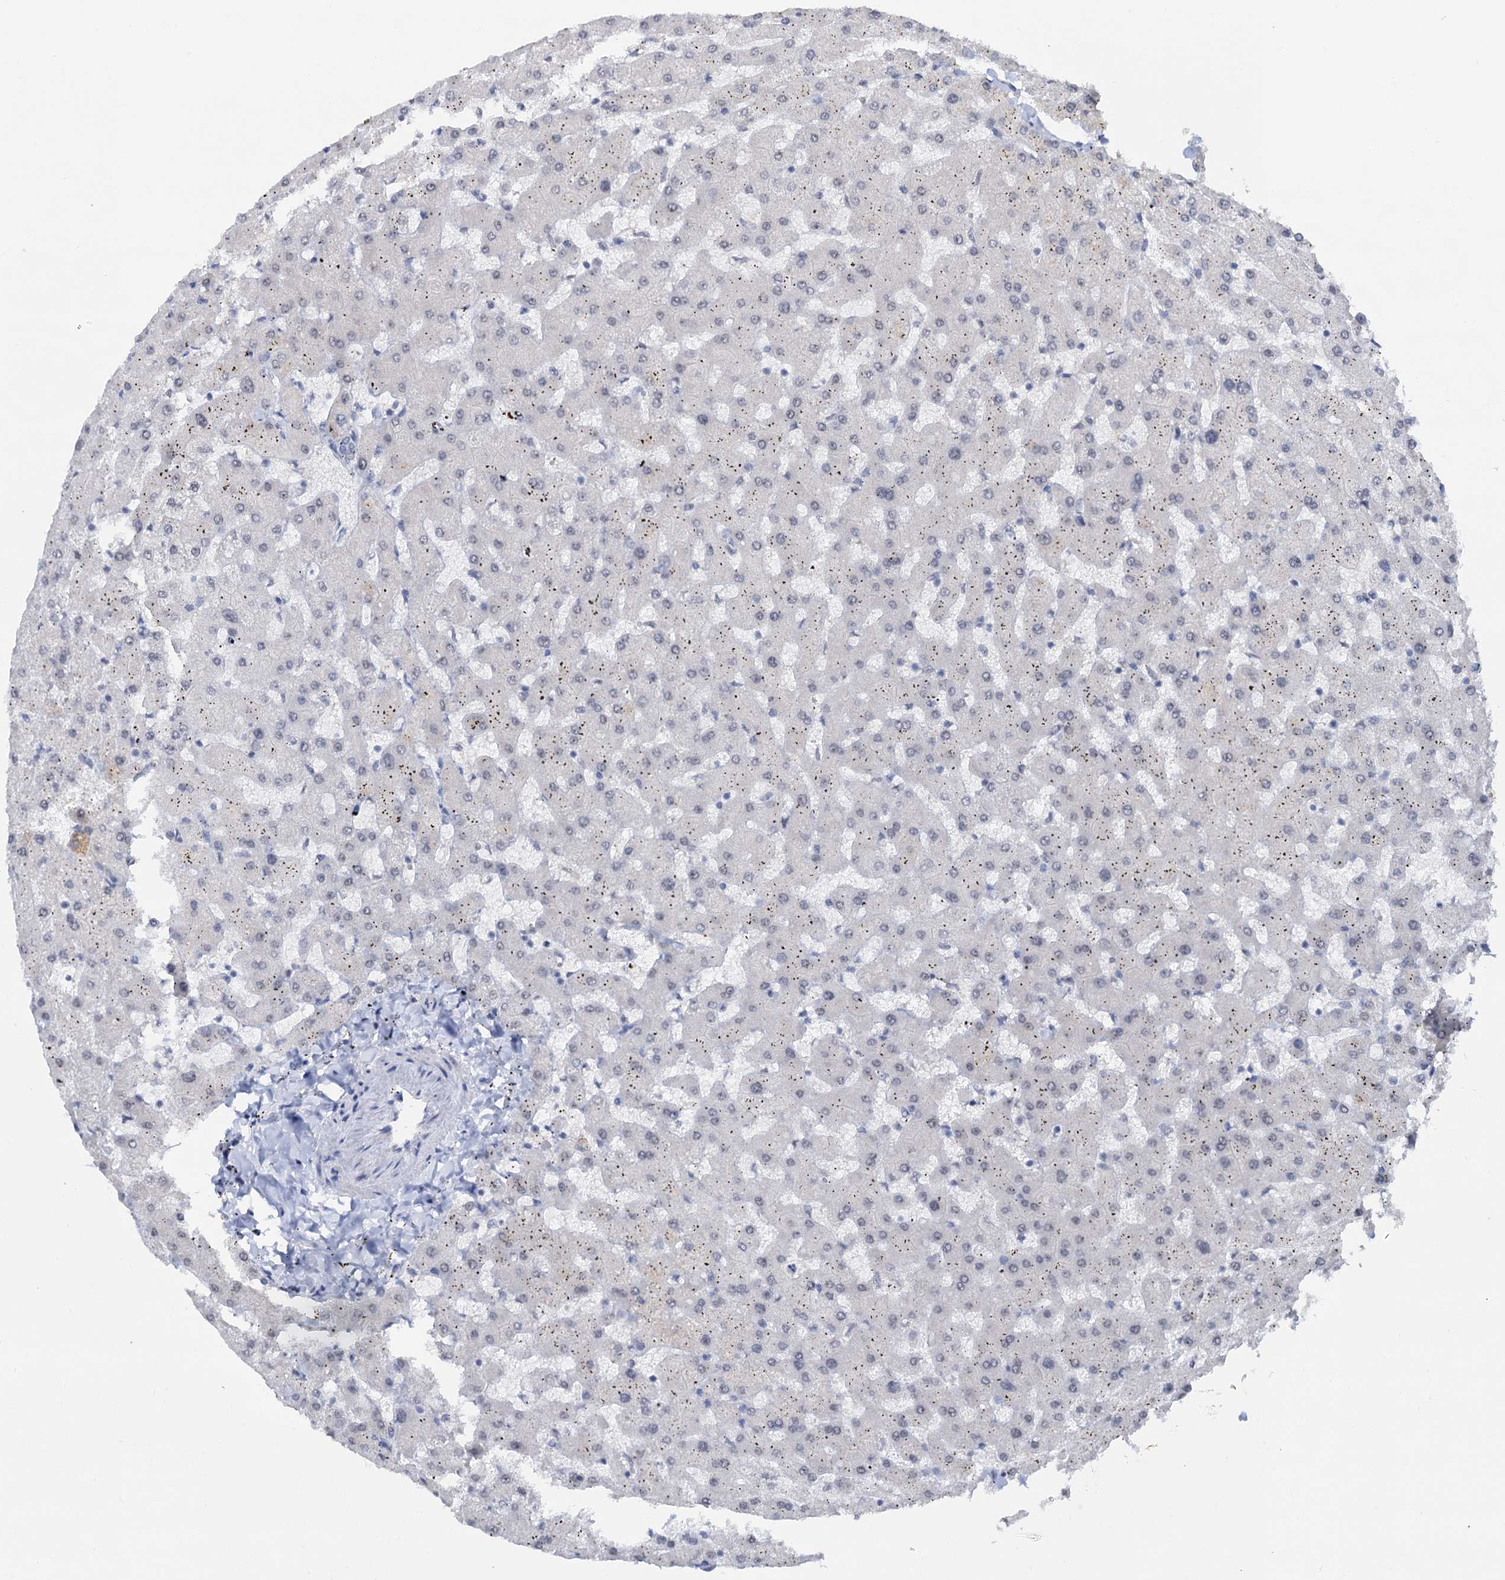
{"staining": {"intensity": "weak", "quantity": "<25%", "location": "cytoplasmic/membranous"}, "tissue": "liver", "cell_type": "Cholangiocytes", "image_type": "normal", "snomed": [{"axis": "morphology", "description": "Normal tissue, NOS"}, {"axis": "topography", "description": "Liver"}], "caption": "IHC of unremarkable liver displays no positivity in cholangiocytes.", "gene": "NAT10", "patient": {"sex": "female", "age": 63}}